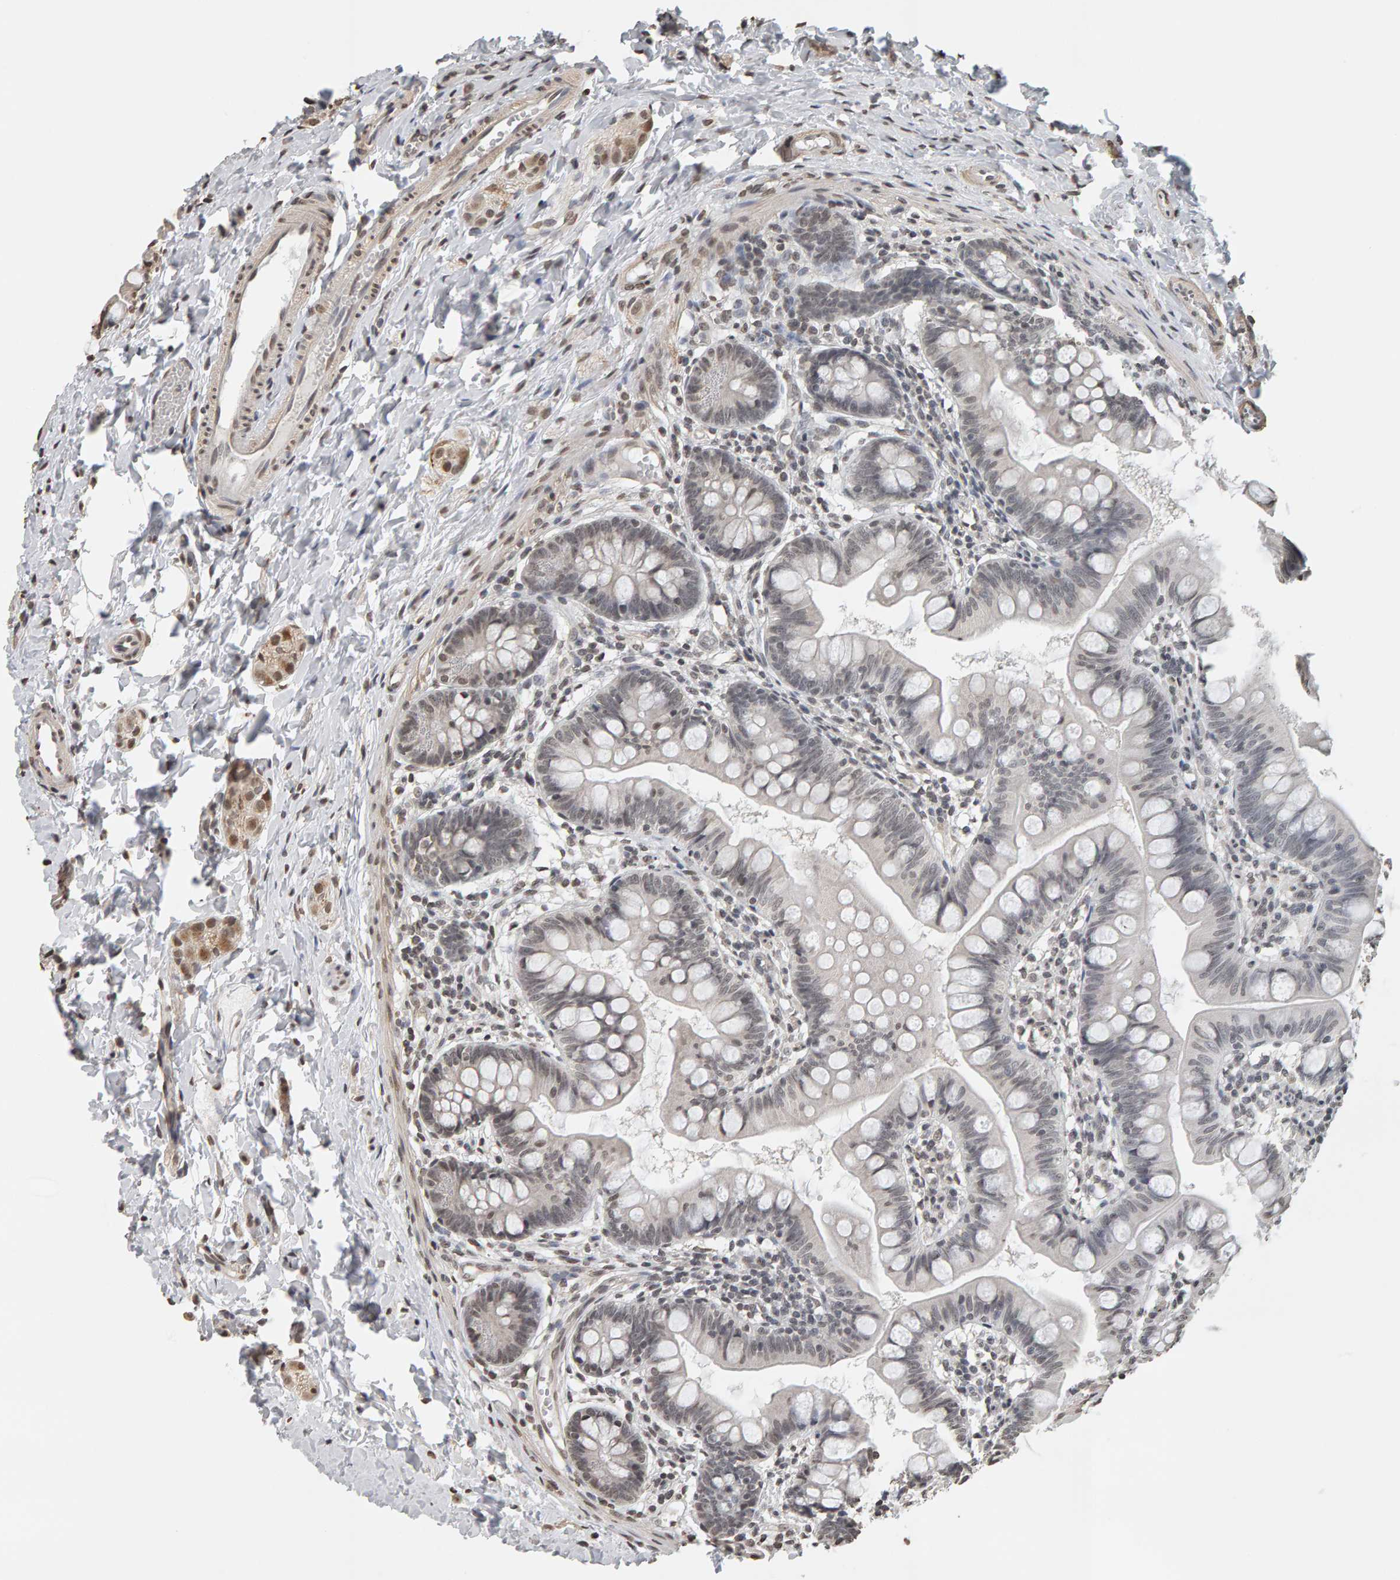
{"staining": {"intensity": "weak", "quantity": "25%-75%", "location": "cytoplasmic/membranous,nuclear"}, "tissue": "small intestine", "cell_type": "Glandular cells", "image_type": "normal", "snomed": [{"axis": "morphology", "description": "Normal tissue, NOS"}, {"axis": "topography", "description": "Small intestine"}], "caption": "Human small intestine stained with a brown dye displays weak cytoplasmic/membranous,nuclear positive positivity in approximately 25%-75% of glandular cells.", "gene": "AFF4", "patient": {"sex": "male", "age": 7}}